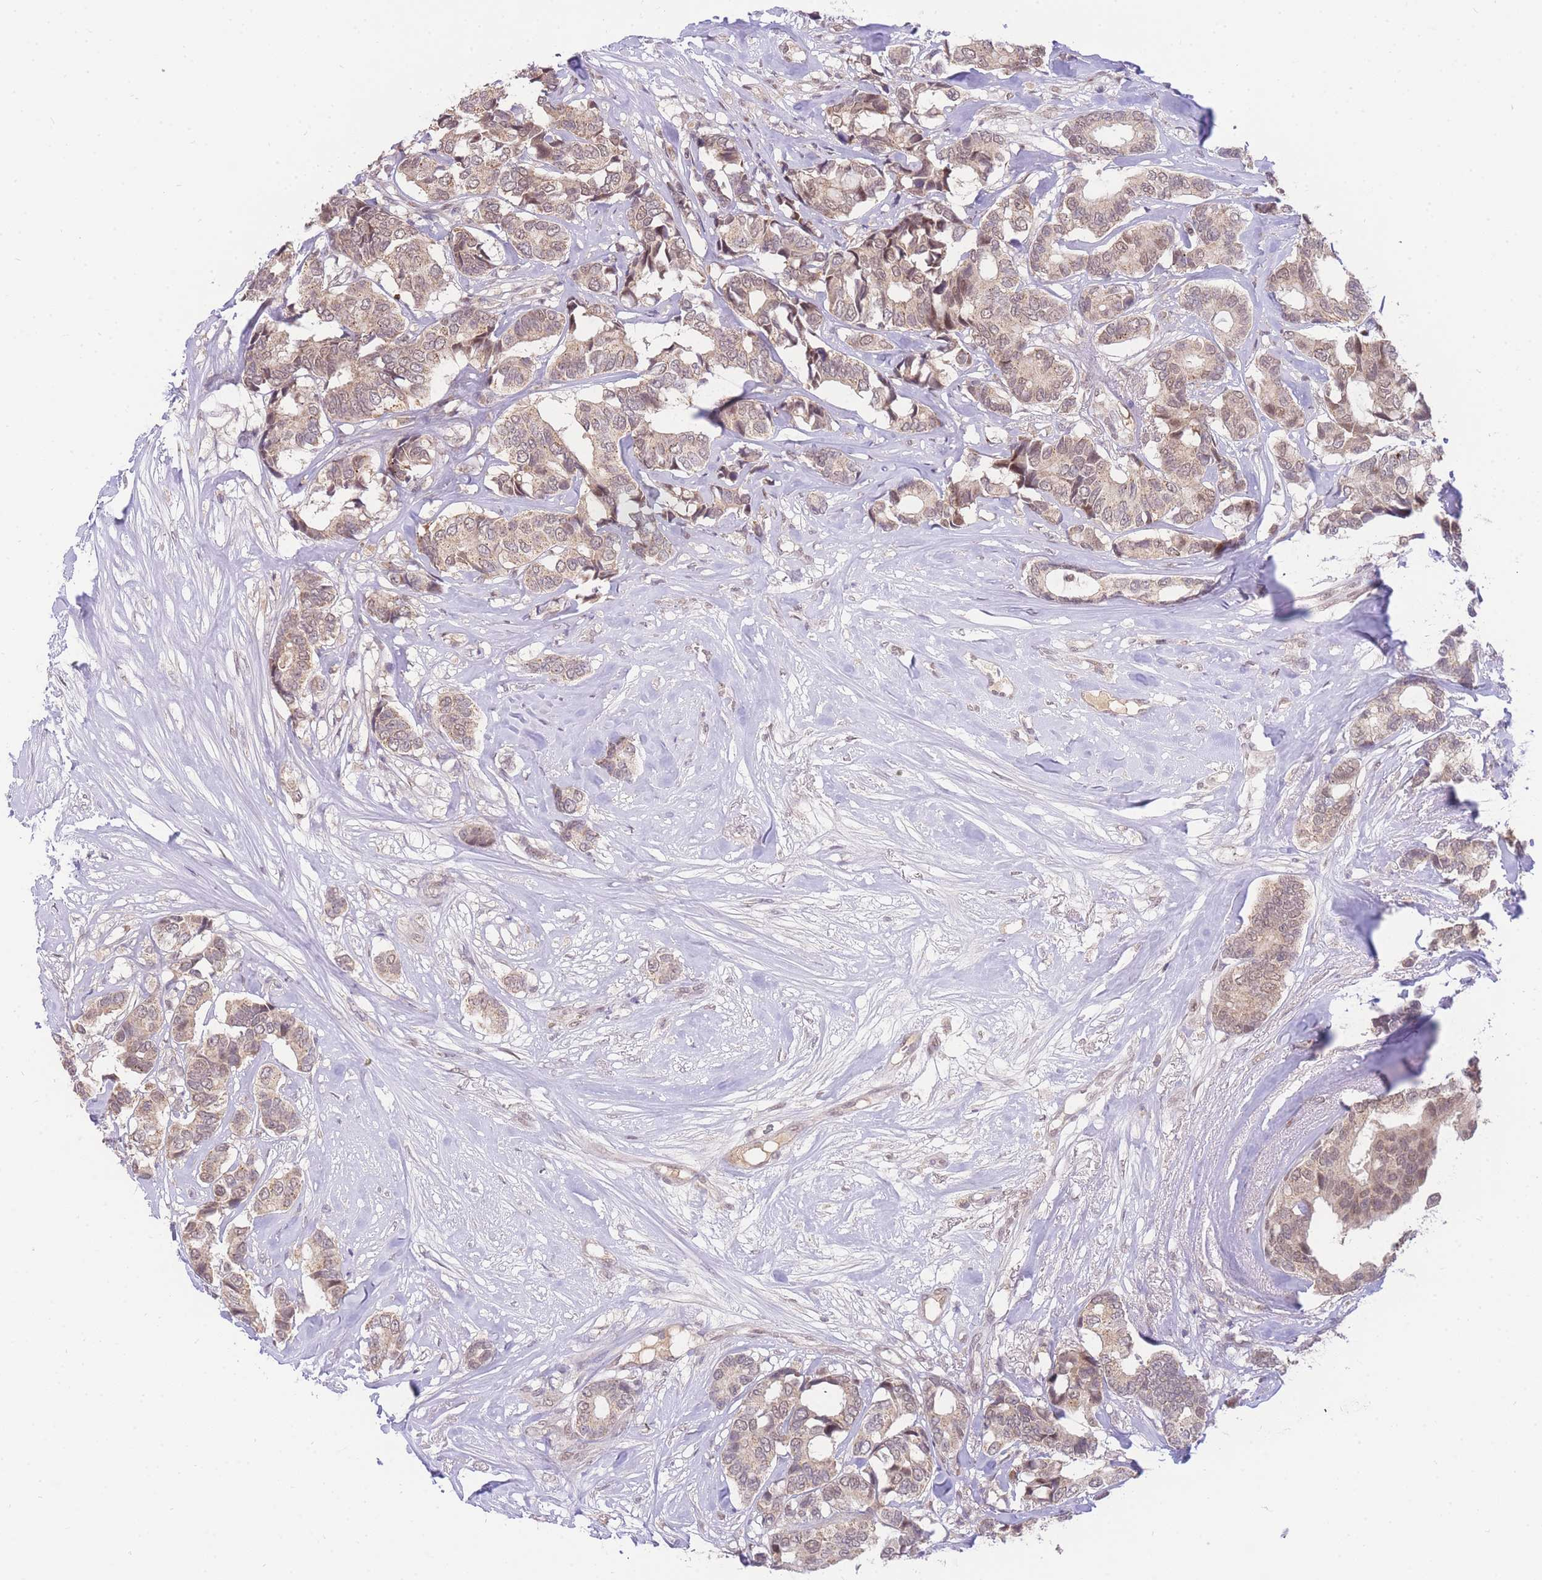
{"staining": {"intensity": "moderate", "quantity": ">75%", "location": "cytoplasmic/membranous"}, "tissue": "breast cancer", "cell_type": "Tumor cells", "image_type": "cancer", "snomed": [{"axis": "morphology", "description": "Duct carcinoma"}, {"axis": "topography", "description": "Breast"}], "caption": "The image exhibits a brown stain indicating the presence of a protein in the cytoplasmic/membranous of tumor cells in intraductal carcinoma (breast).", "gene": "PUS10", "patient": {"sex": "female", "age": 87}}